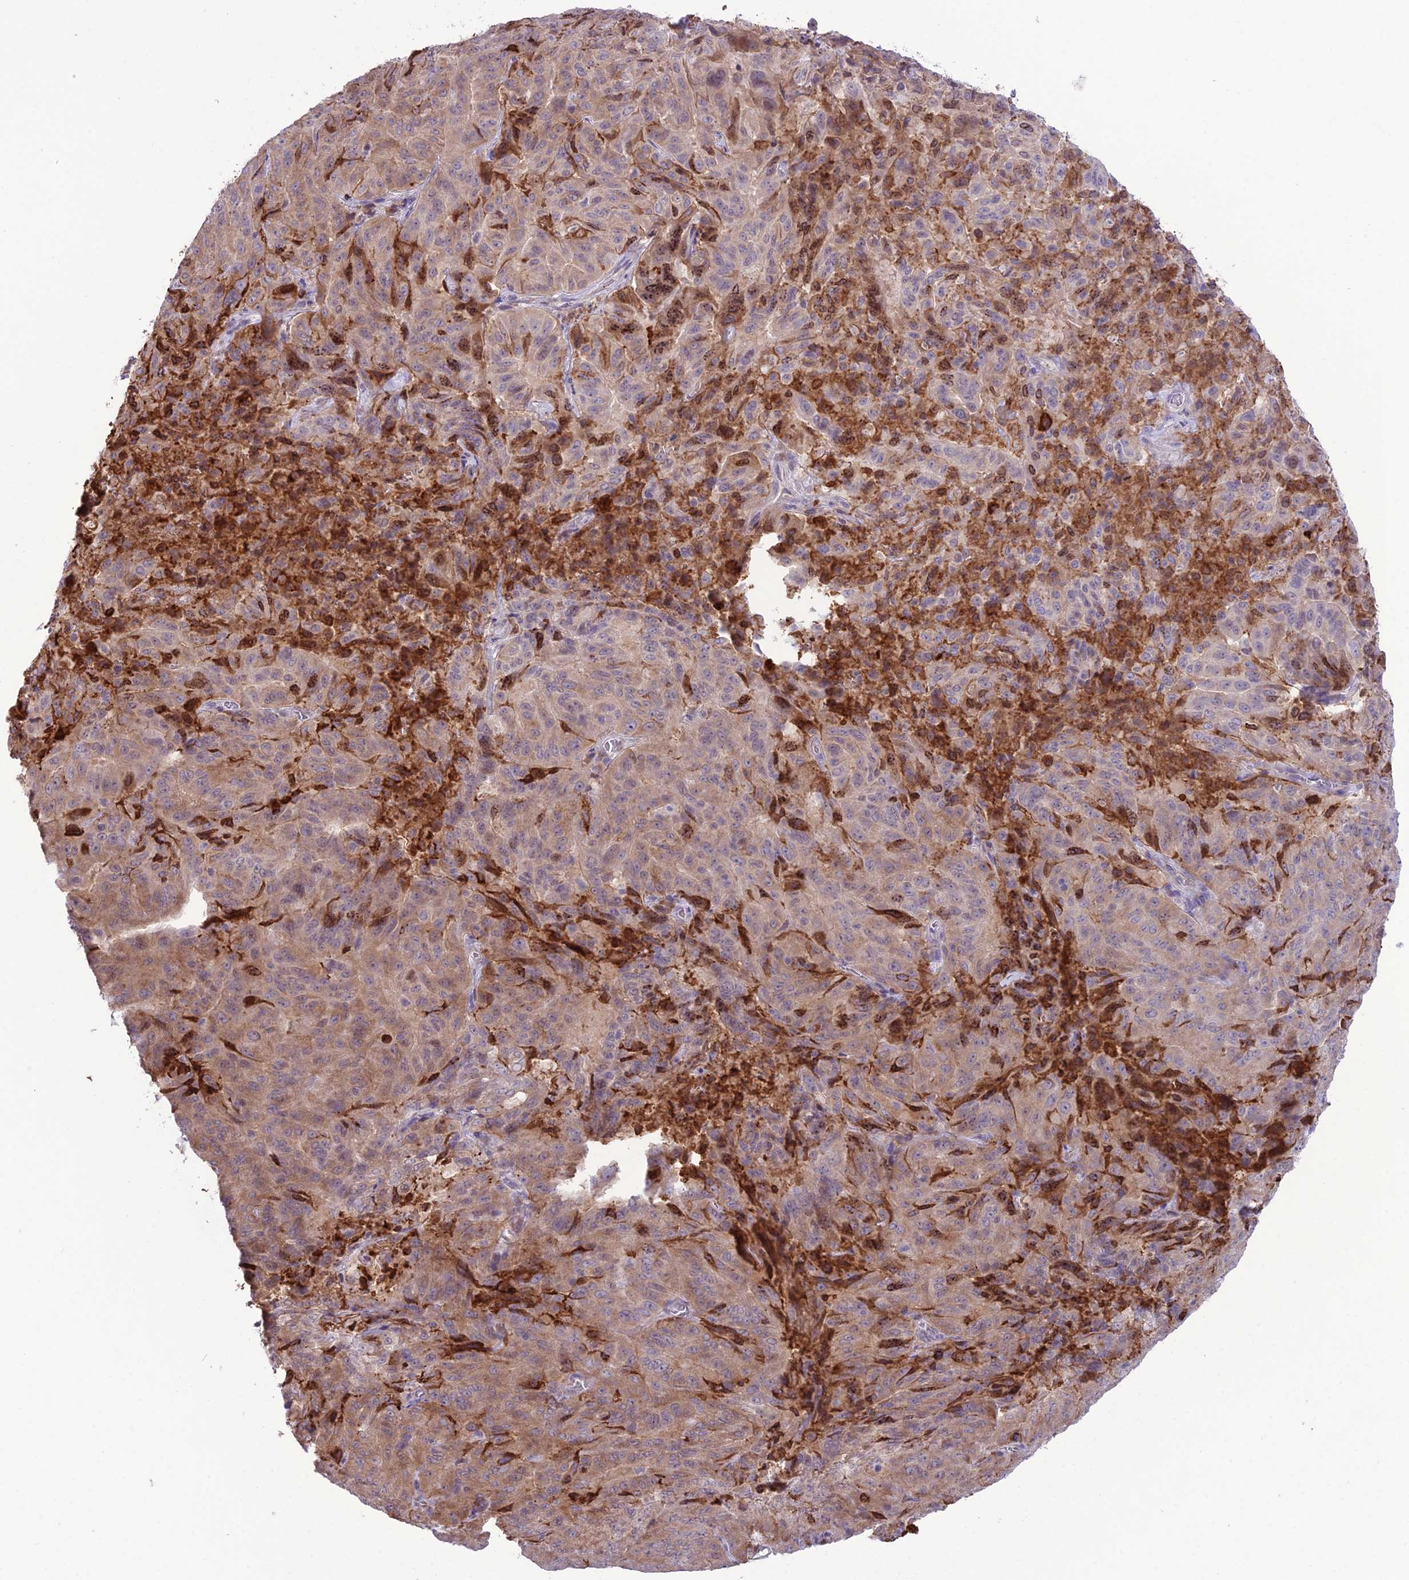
{"staining": {"intensity": "moderate", "quantity": ">75%", "location": "cytoplasmic/membranous"}, "tissue": "pancreatic cancer", "cell_type": "Tumor cells", "image_type": "cancer", "snomed": [{"axis": "morphology", "description": "Adenocarcinoma, NOS"}, {"axis": "topography", "description": "Pancreas"}], "caption": "A high-resolution photomicrograph shows immunohistochemistry staining of pancreatic cancer, which reveals moderate cytoplasmic/membranous positivity in about >75% of tumor cells. (DAB (3,3'-diaminobenzidine) = brown stain, brightfield microscopy at high magnification).", "gene": "RPS26", "patient": {"sex": "male", "age": 63}}